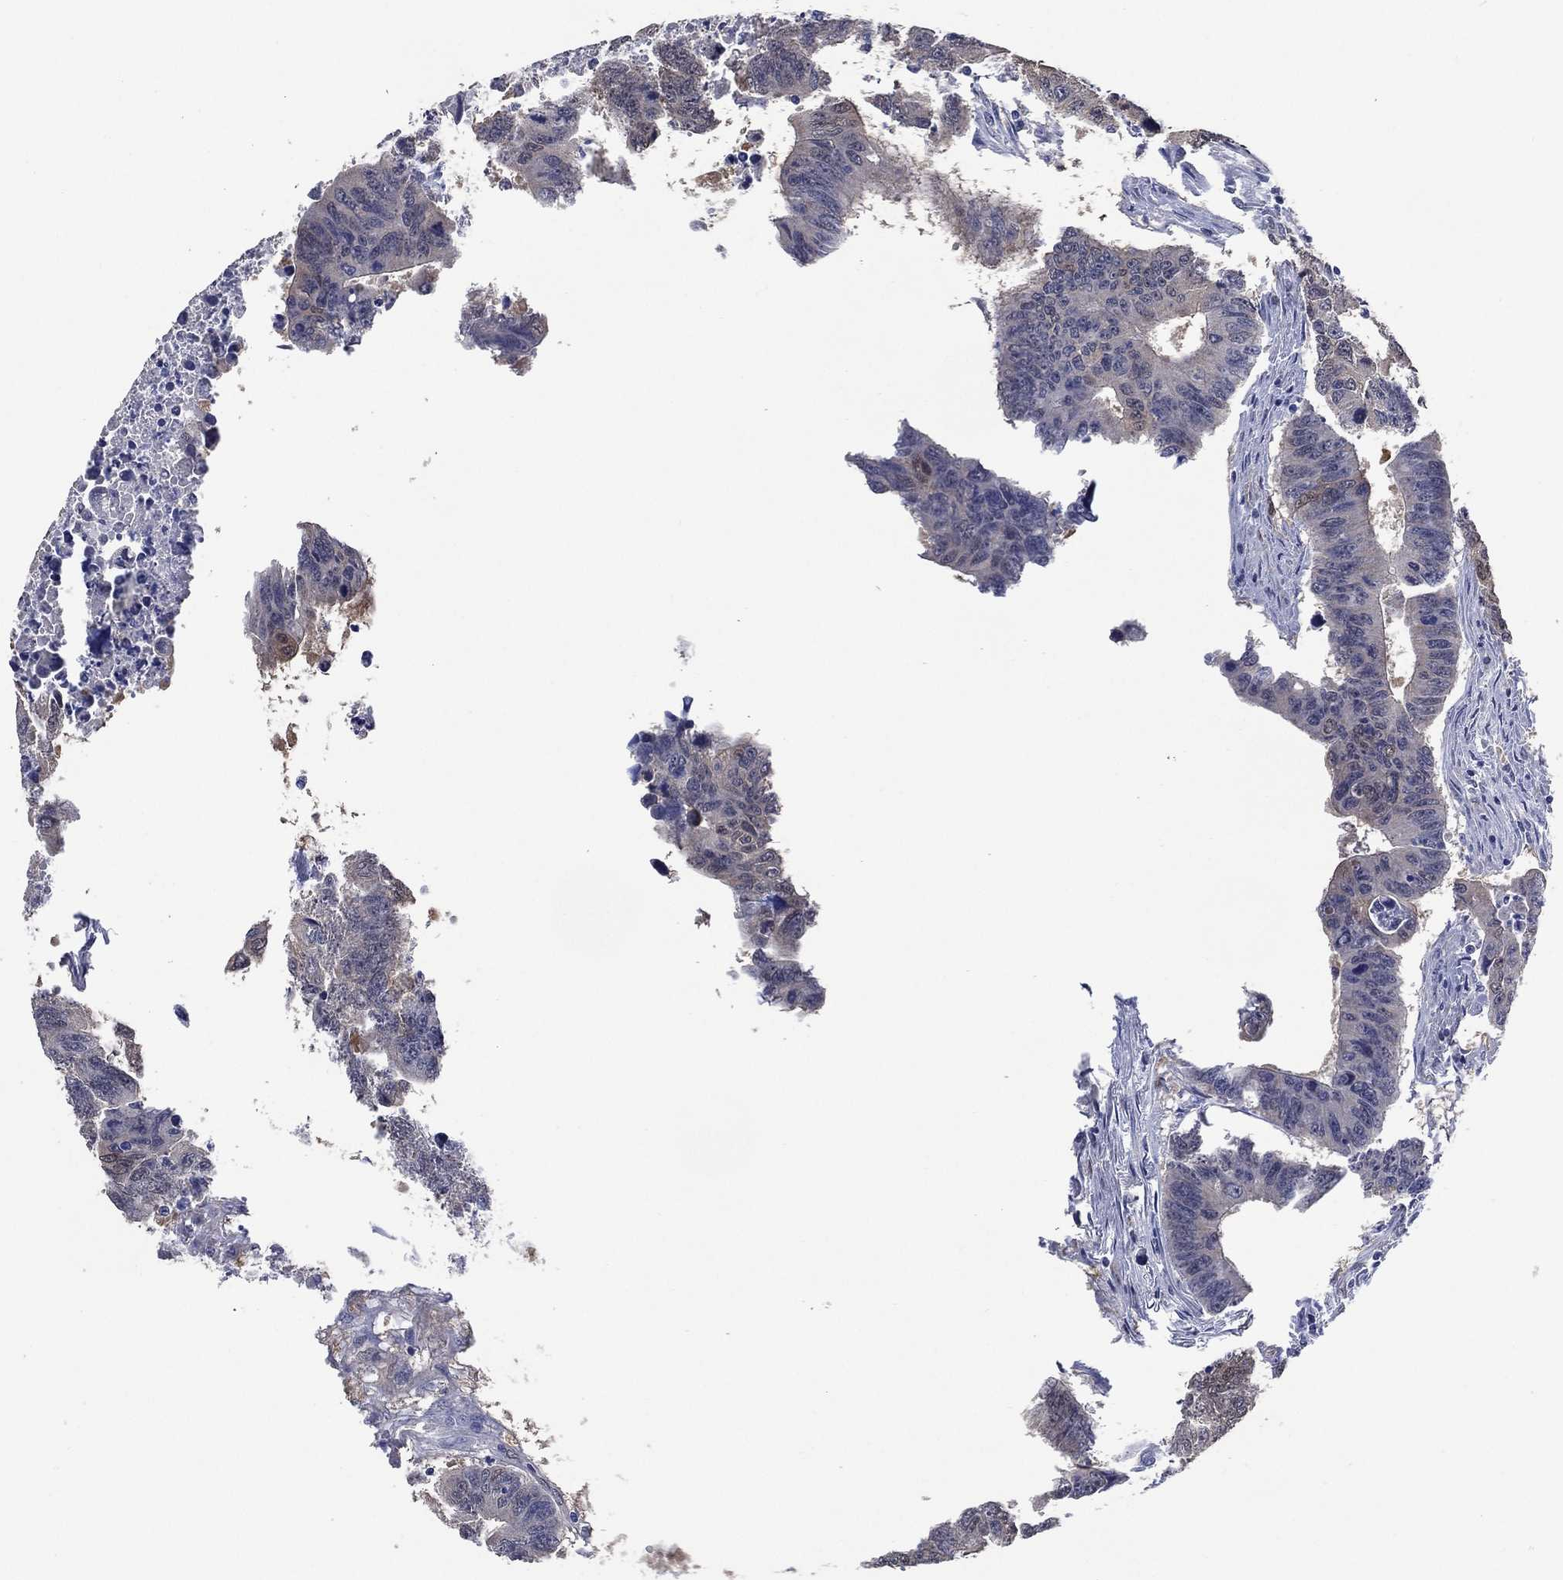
{"staining": {"intensity": "negative", "quantity": "none", "location": "none"}, "tissue": "colorectal cancer", "cell_type": "Tumor cells", "image_type": "cancer", "snomed": [{"axis": "morphology", "description": "Adenocarcinoma, NOS"}, {"axis": "topography", "description": "Rectum"}], "caption": "Tumor cells are negative for brown protein staining in adenocarcinoma (colorectal).", "gene": "AK1", "patient": {"sex": "female", "age": 85}}